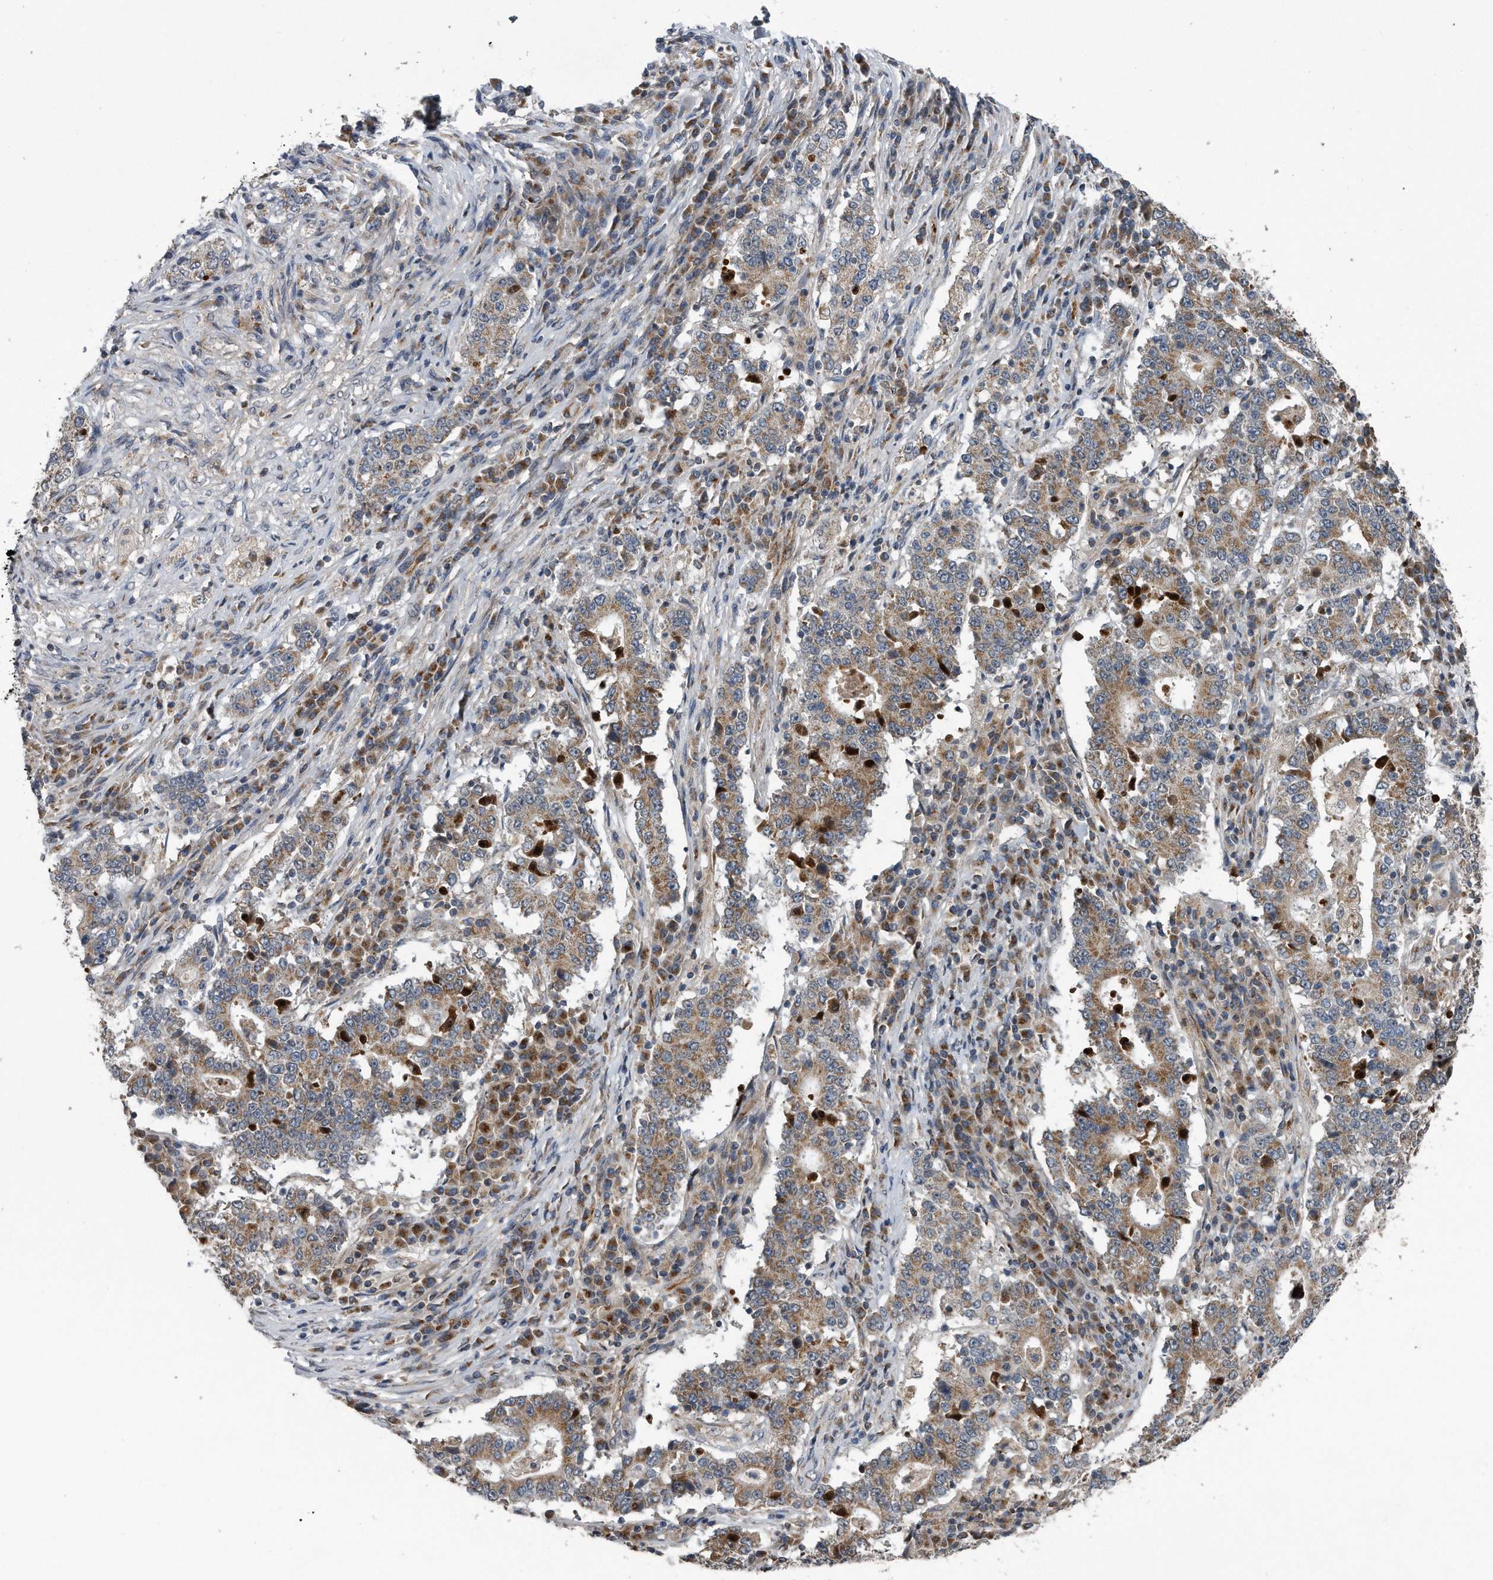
{"staining": {"intensity": "moderate", "quantity": ">75%", "location": "cytoplasmic/membranous"}, "tissue": "stomach cancer", "cell_type": "Tumor cells", "image_type": "cancer", "snomed": [{"axis": "morphology", "description": "Adenocarcinoma, NOS"}, {"axis": "topography", "description": "Stomach"}], "caption": "Adenocarcinoma (stomach) stained with a brown dye shows moderate cytoplasmic/membranous positive expression in about >75% of tumor cells.", "gene": "LYRM4", "patient": {"sex": "male", "age": 59}}